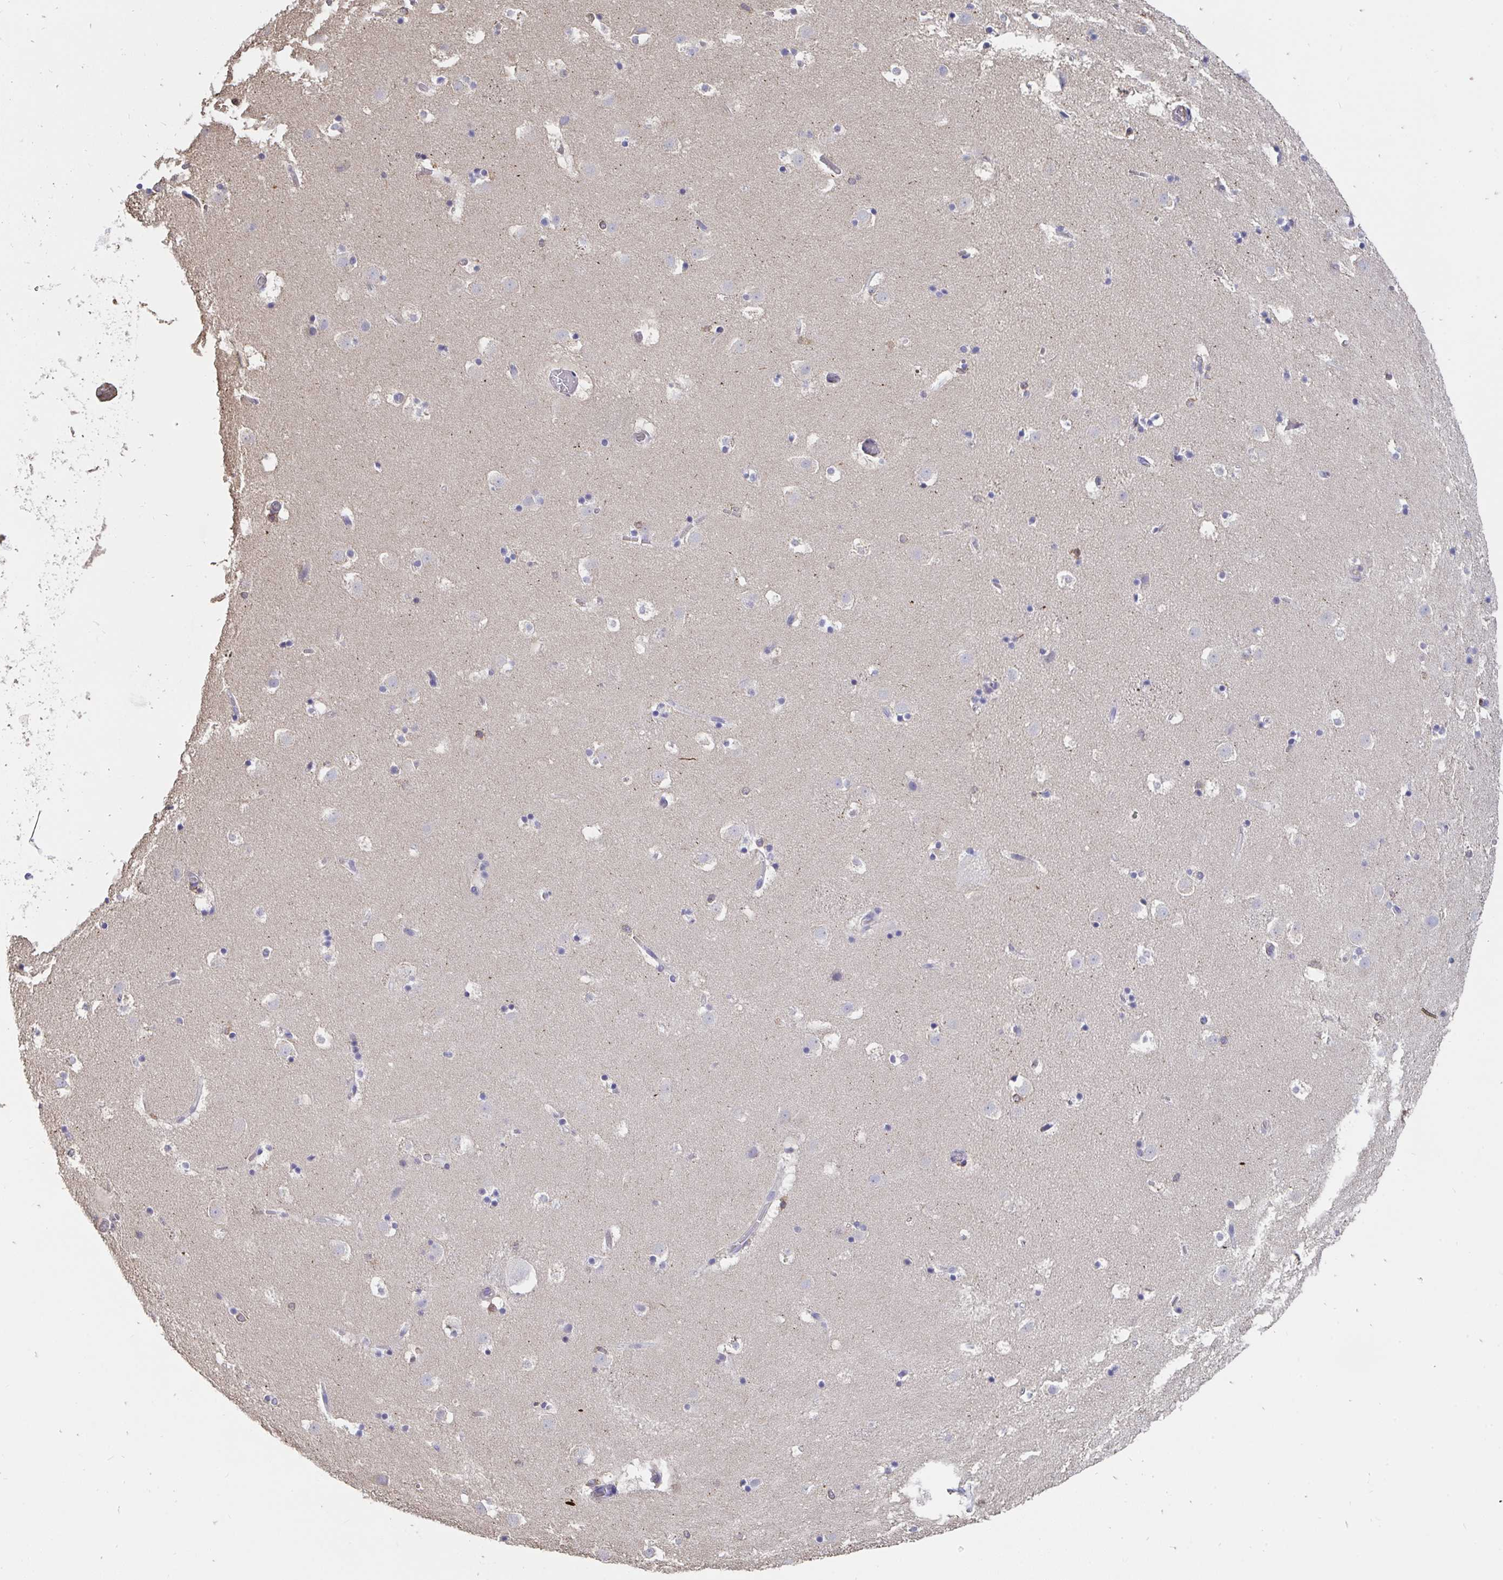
{"staining": {"intensity": "negative", "quantity": "none", "location": "none"}, "tissue": "caudate", "cell_type": "Glial cells", "image_type": "normal", "snomed": [{"axis": "morphology", "description": "Normal tissue, NOS"}, {"axis": "topography", "description": "Lateral ventricle wall"}], "caption": "IHC histopathology image of normal caudate: caudate stained with DAB exhibits no significant protein expression in glial cells.", "gene": "CFL1", "patient": {"sex": "male", "age": 37}}